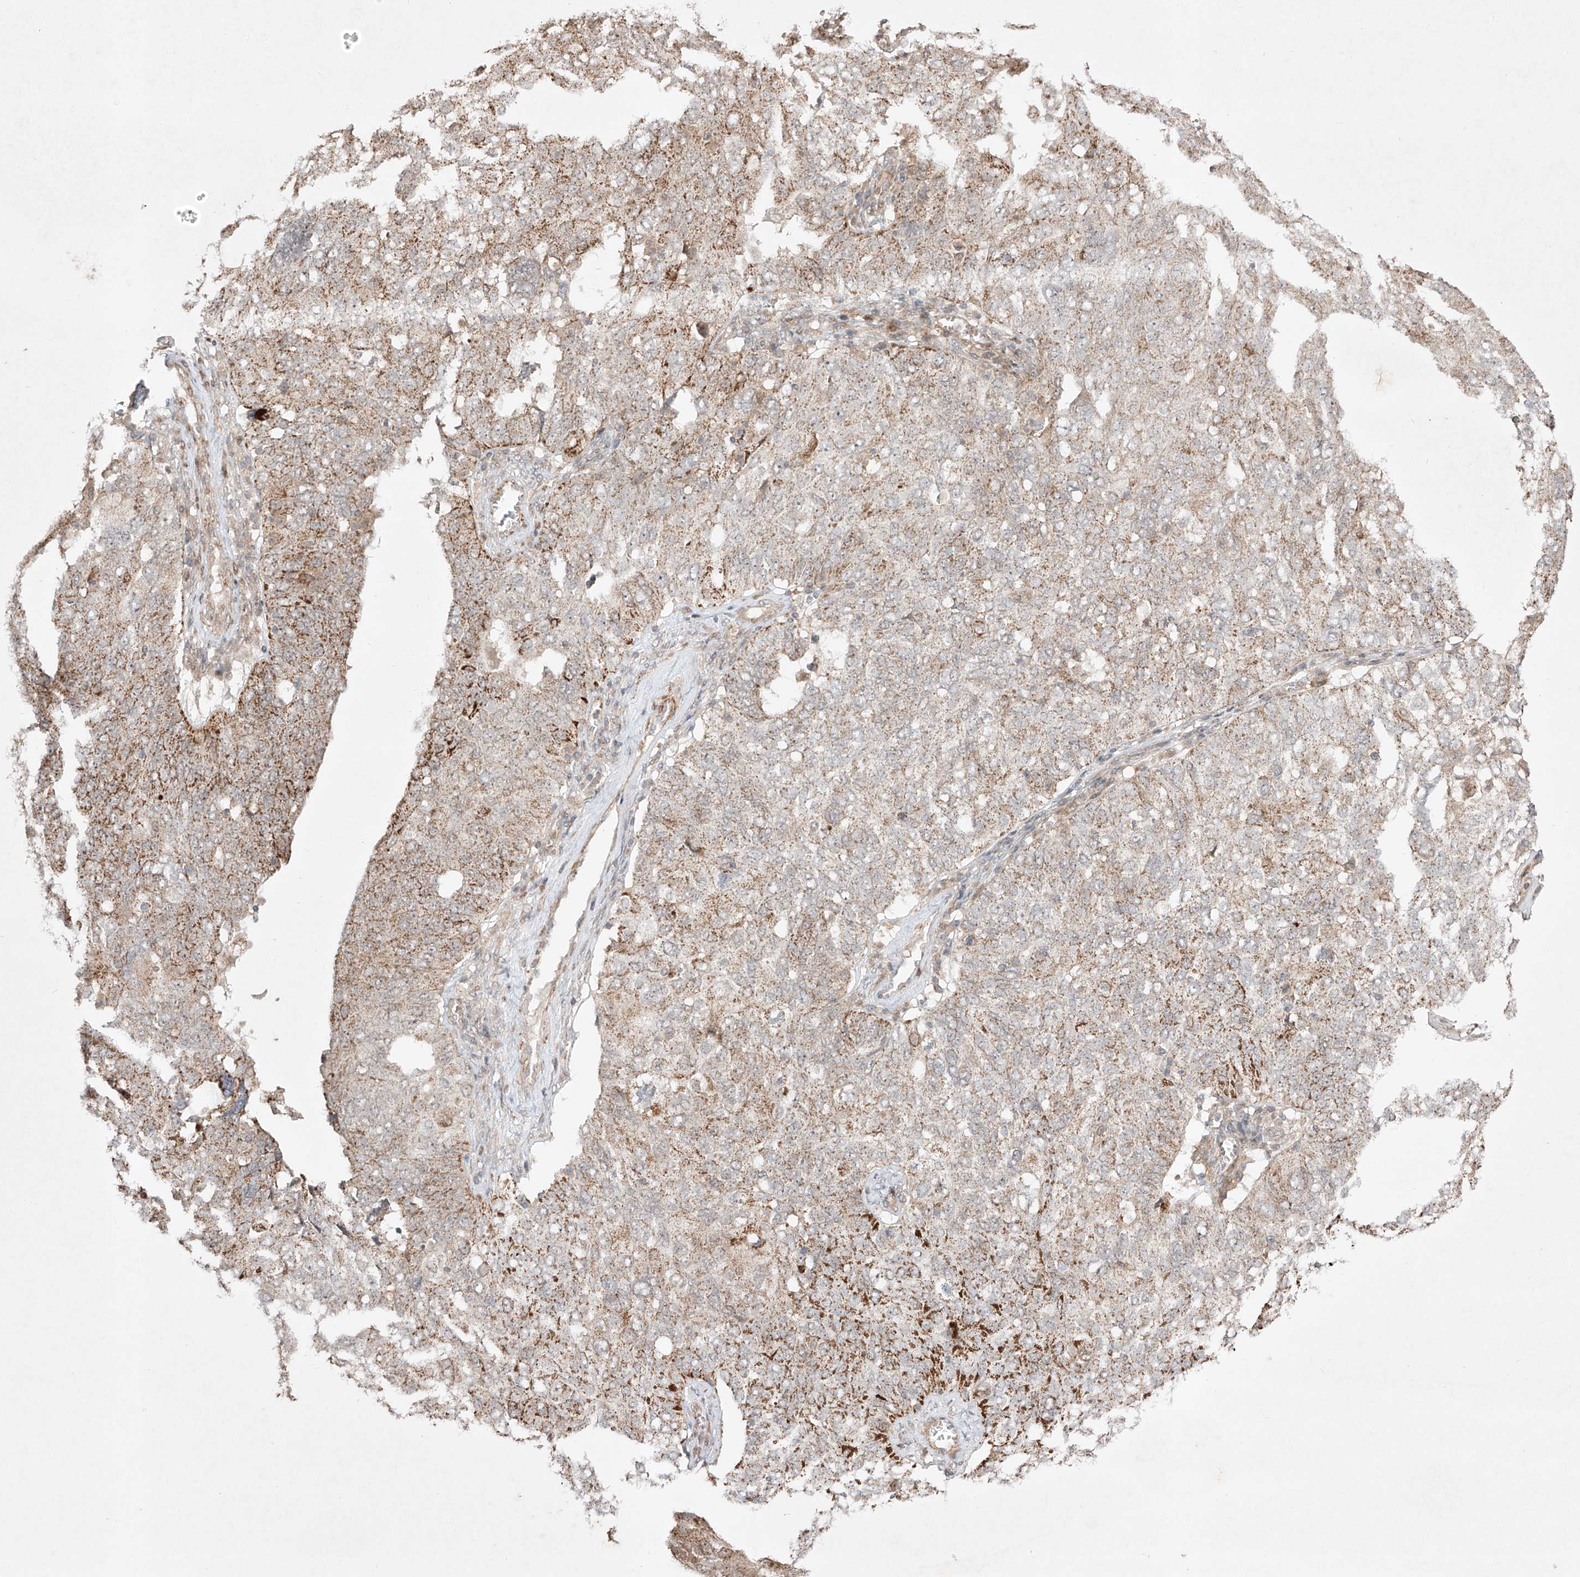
{"staining": {"intensity": "moderate", "quantity": "25%-75%", "location": "cytoplasmic/membranous"}, "tissue": "ovarian cancer", "cell_type": "Tumor cells", "image_type": "cancer", "snomed": [{"axis": "morphology", "description": "Carcinoma, endometroid"}, {"axis": "topography", "description": "Ovary"}], "caption": "Immunohistochemistry micrograph of neoplastic tissue: ovarian endometroid carcinoma stained using IHC demonstrates medium levels of moderate protein expression localized specifically in the cytoplasmic/membranous of tumor cells, appearing as a cytoplasmic/membranous brown color.", "gene": "KDM1B", "patient": {"sex": "female", "age": 62}}